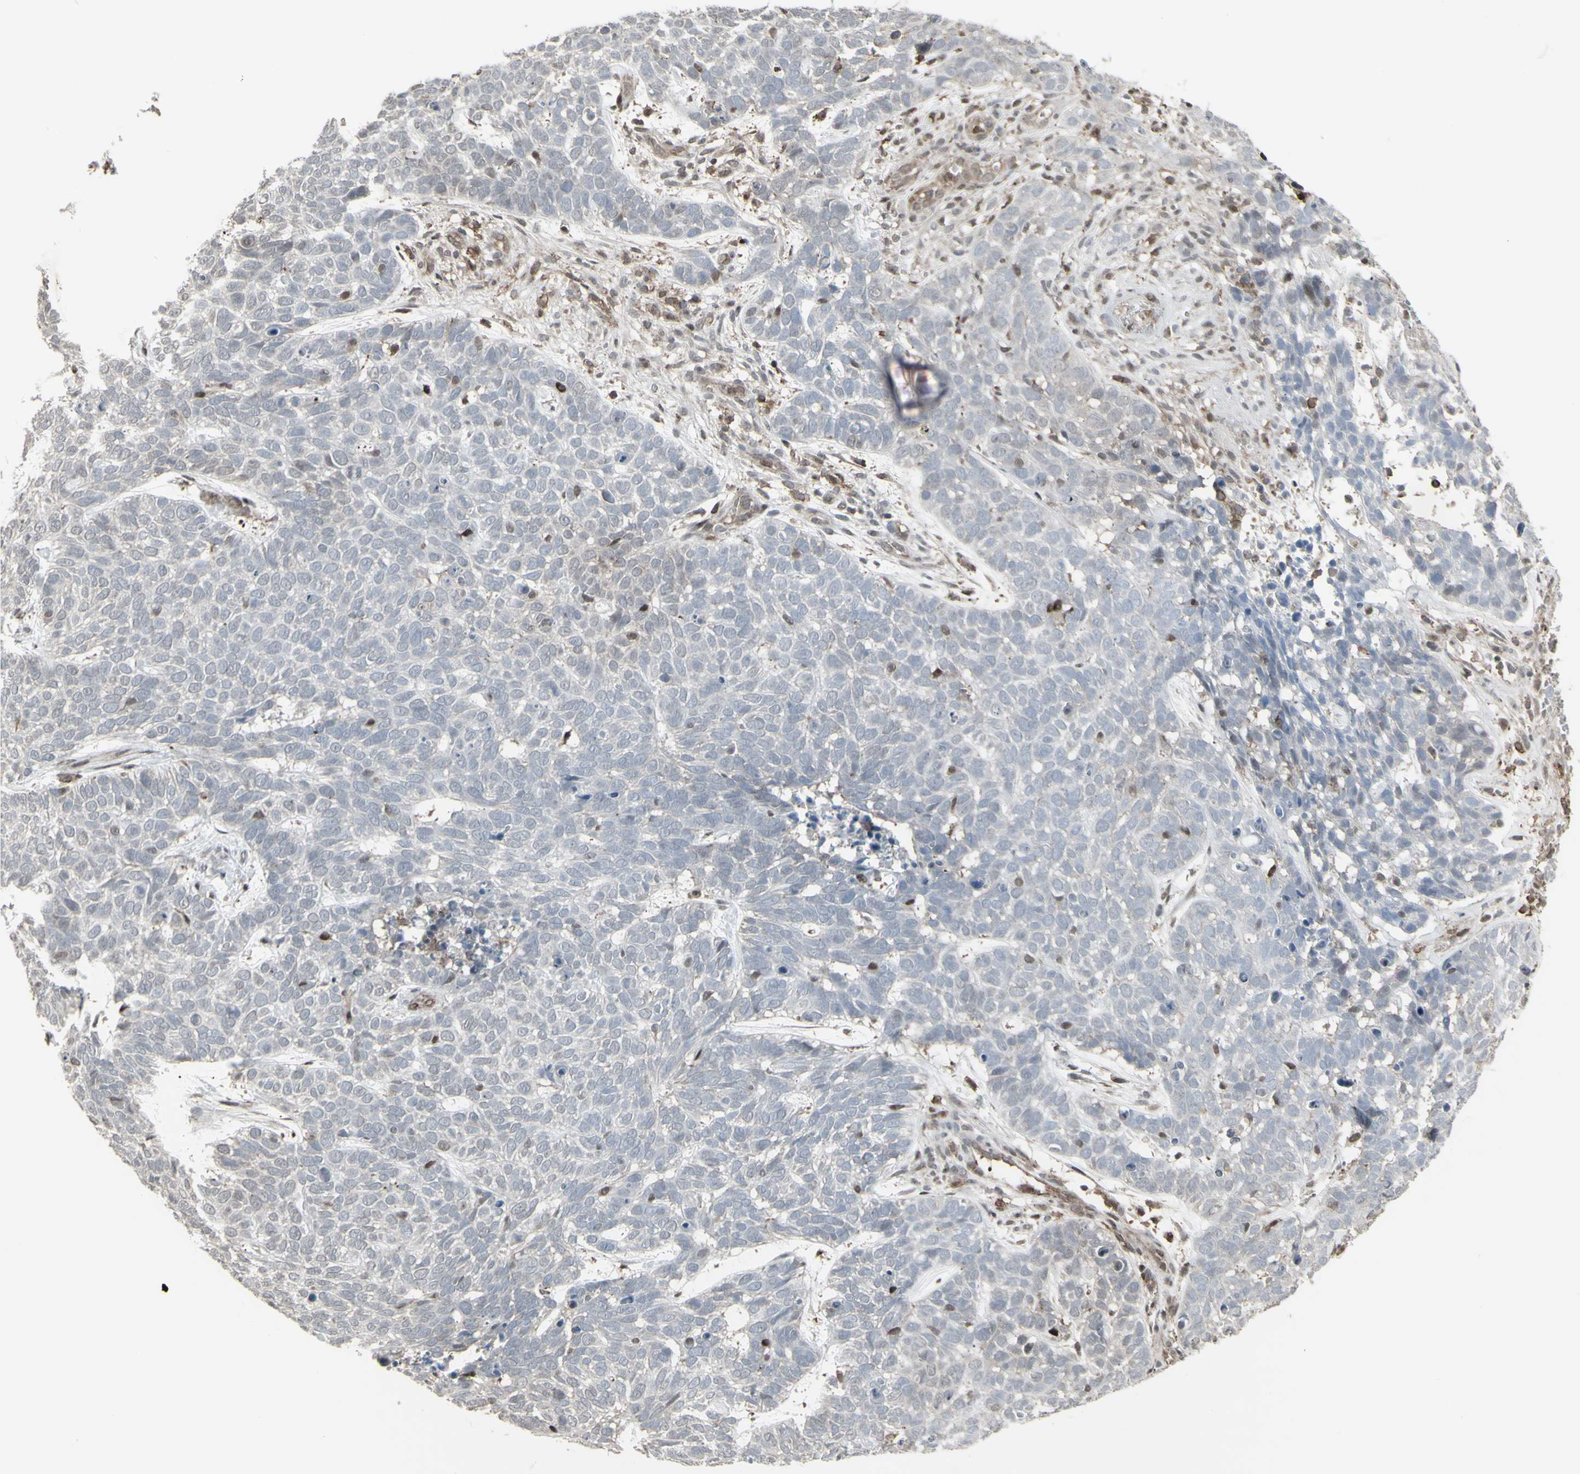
{"staining": {"intensity": "negative", "quantity": "none", "location": "none"}, "tissue": "skin cancer", "cell_type": "Tumor cells", "image_type": "cancer", "snomed": [{"axis": "morphology", "description": "Basal cell carcinoma"}, {"axis": "topography", "description": "Skin"}], "caption": "Tumor cells show no significant protein staining in skin cancer (basal cell carcinoma). (DAB immunohistochemistry (IHC) with hematoxylin counter stain).", "gene": "CD33", "patient": {"sex": "male", "age": 87}}